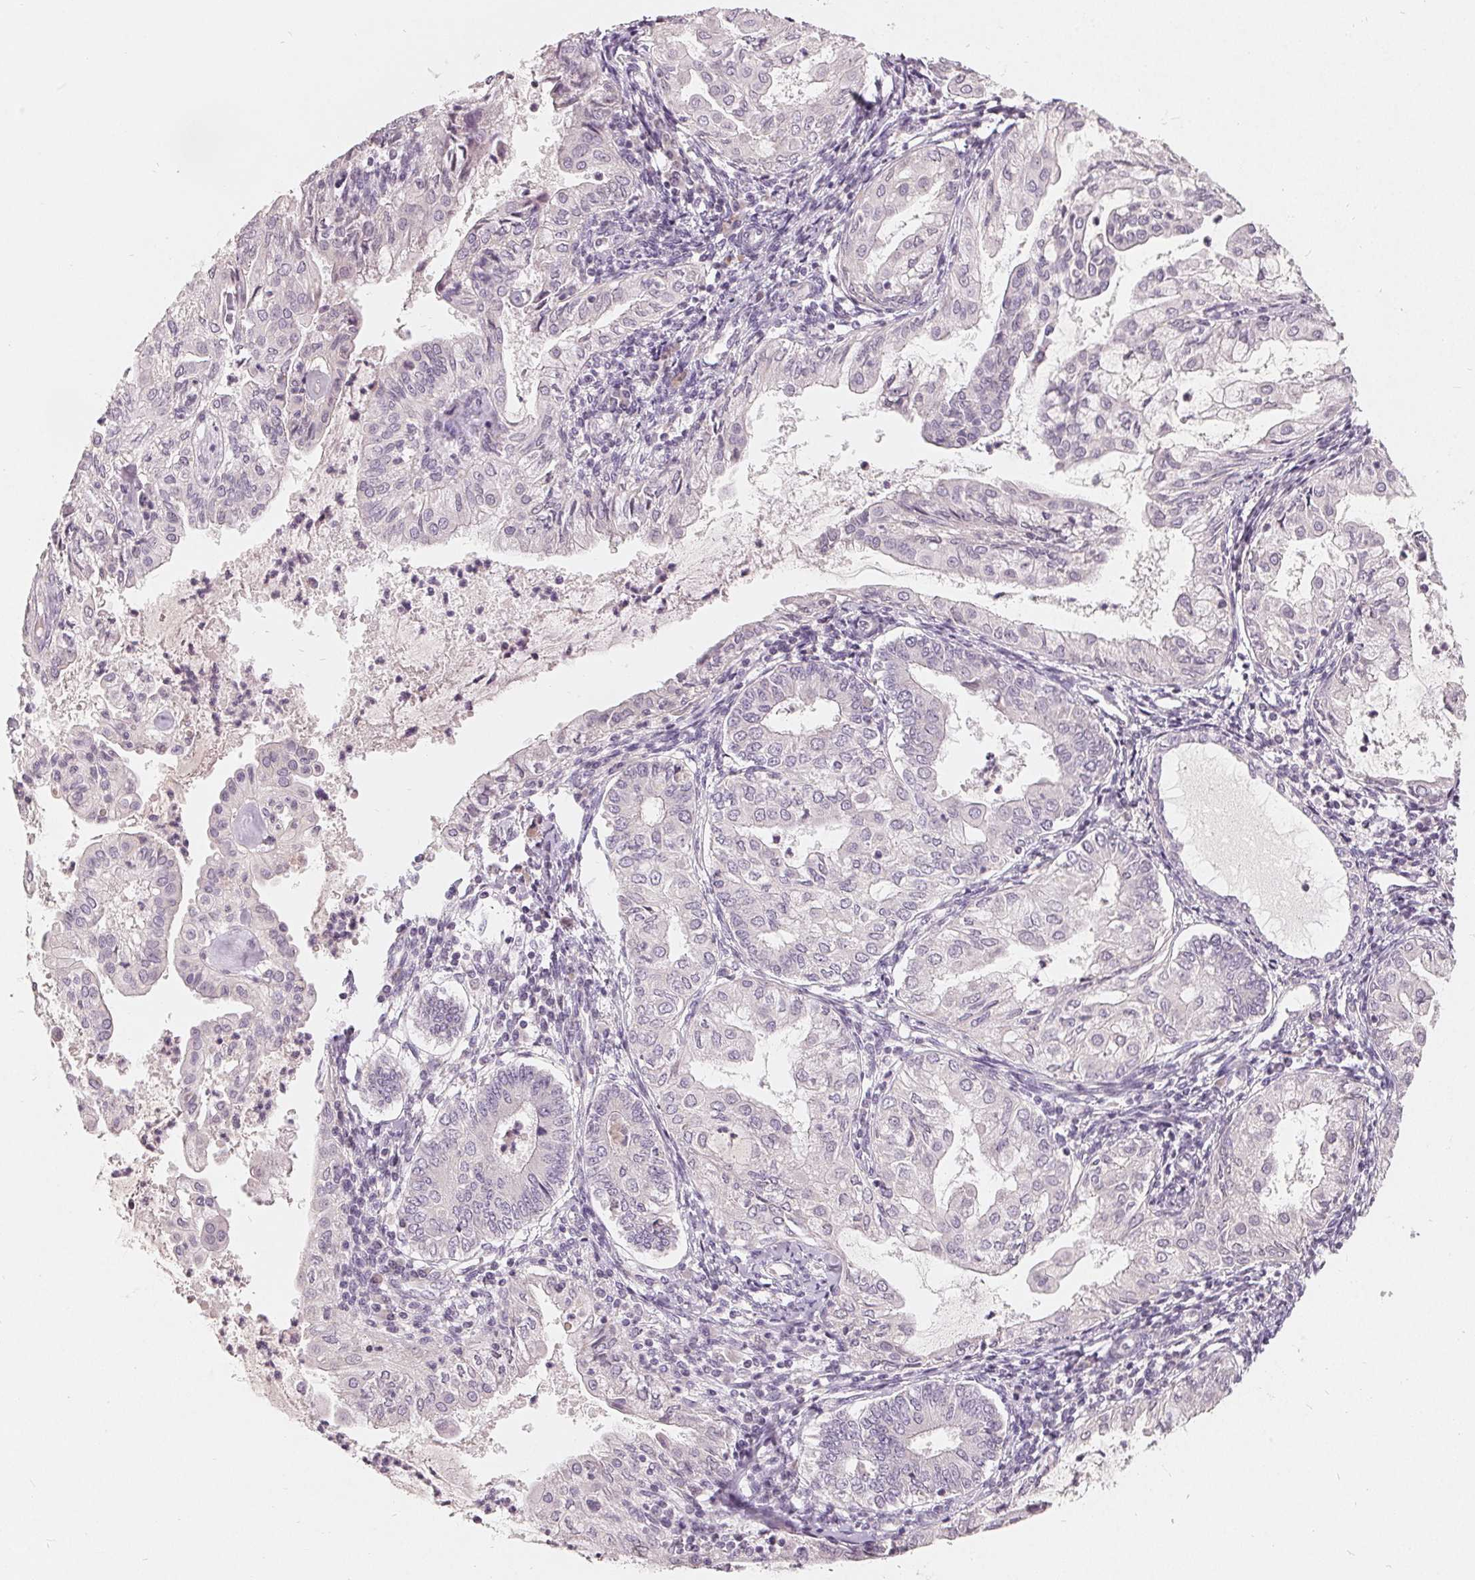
{"staining": {"intensity": "negative", "quantity": "none", "location": "none"}, "tissue": "endometrial cancer", "cell_type": "Tumor cells", "image_type": "cancer", "snomed": [{"axis": "morphology", "description": "Adenocarcinoma, NOS"}, {"axis": "topography", "description": "Endometrium"}], "caption": "An image of human endometrial adenocarcinoma is negative for staining in tumor cells.", "gene": "TRIM60", "patient": {"sex": "female", "age": 68}}